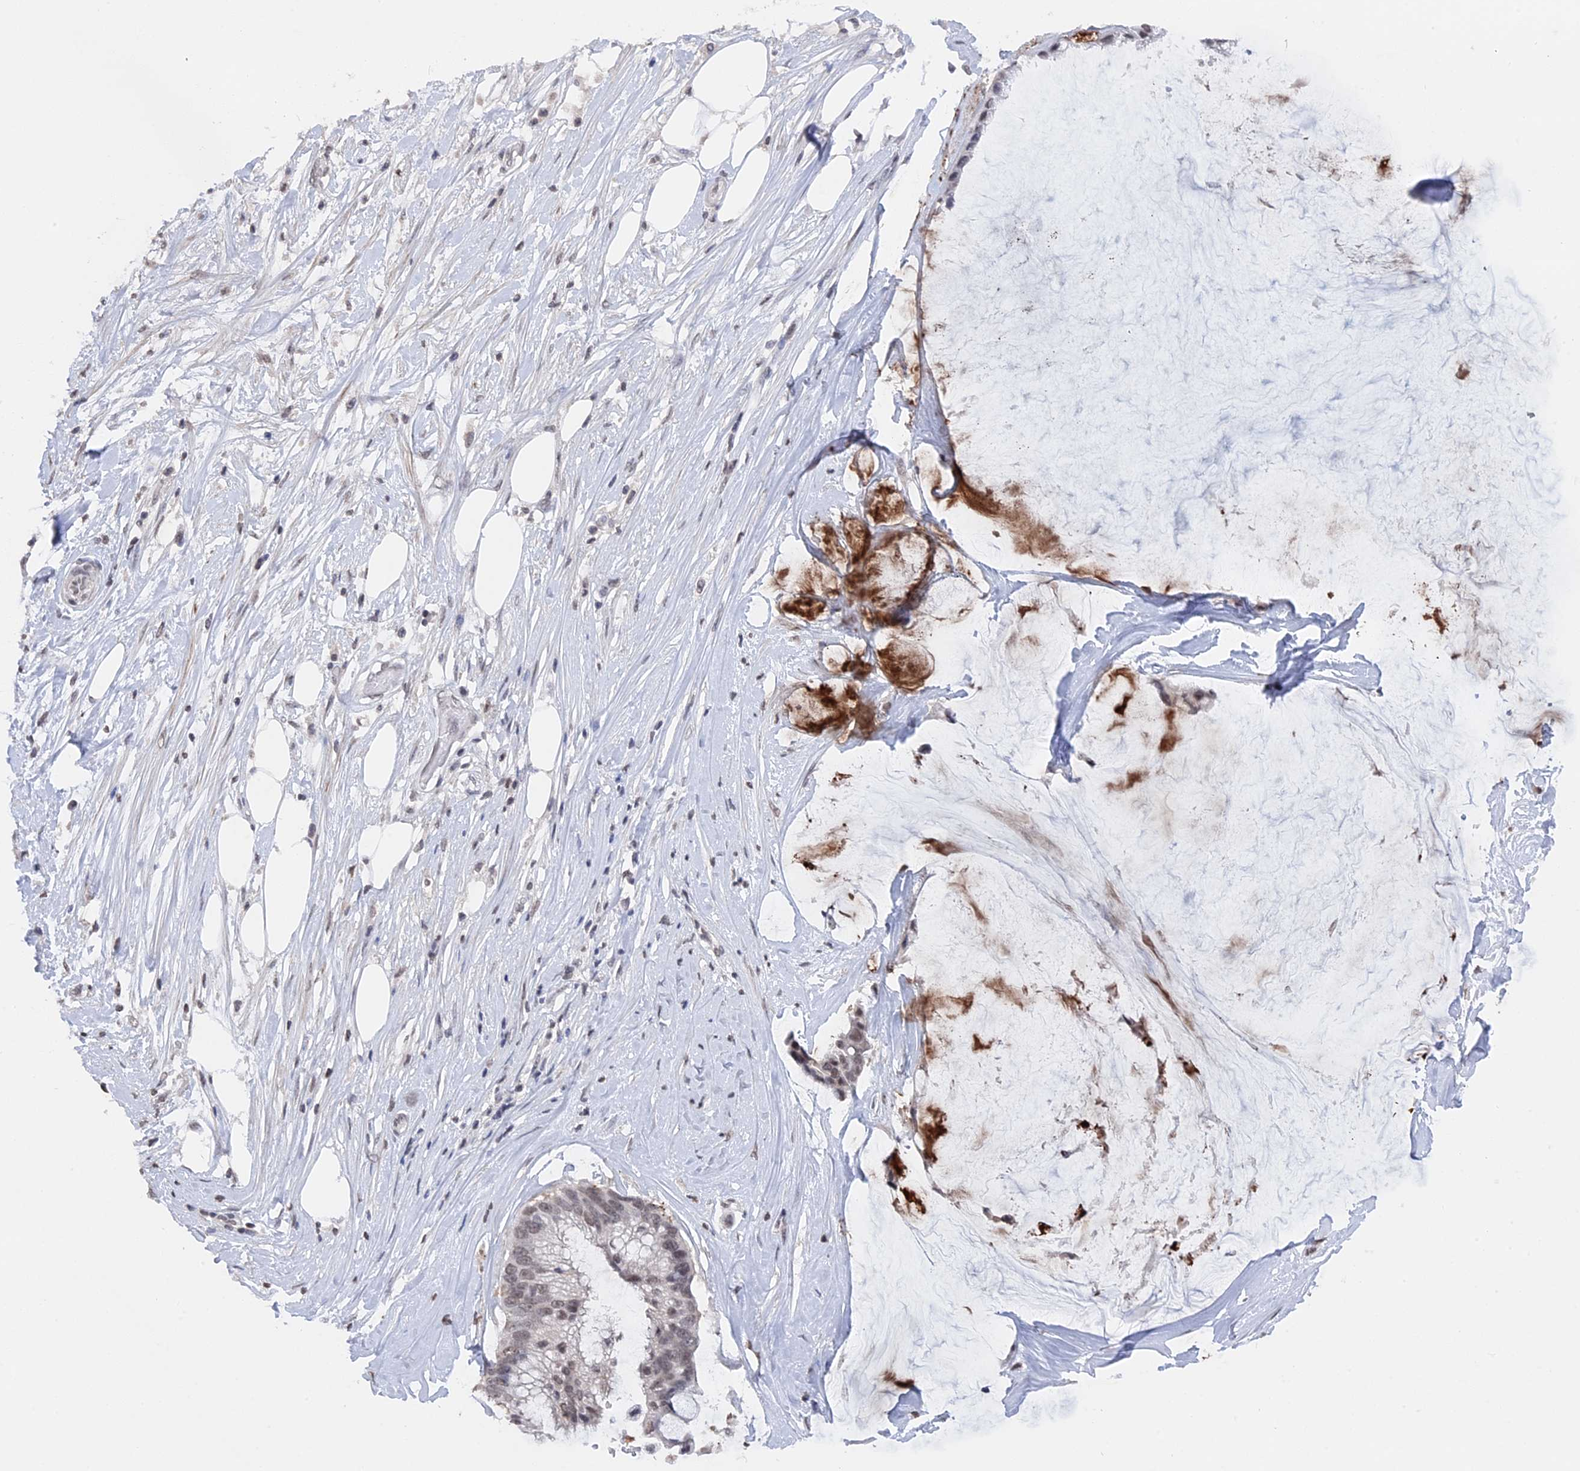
{"staining": {"intensity": "weak", "quantity": ">75%", "location": "nuclear"}, "tissue": "ovarian cancer", "cell_type": "Tumor cells", "image_type": "cancer", "snomed": [{"axis": "morphology", "description": "Cystadenocarcinoma, mucinous, NOS"}, {"axis": "topography", "description": "Ovary"}], "caption": "Immunohistochemistry (DAB) staining of ovarian cancer (mucinous cystadenocarcinoma) exhibits weak nuclear protein staining in about >75% of tumor cells.", "gene": "BRD2", "patient": {"sex": "female", "age": 39}}